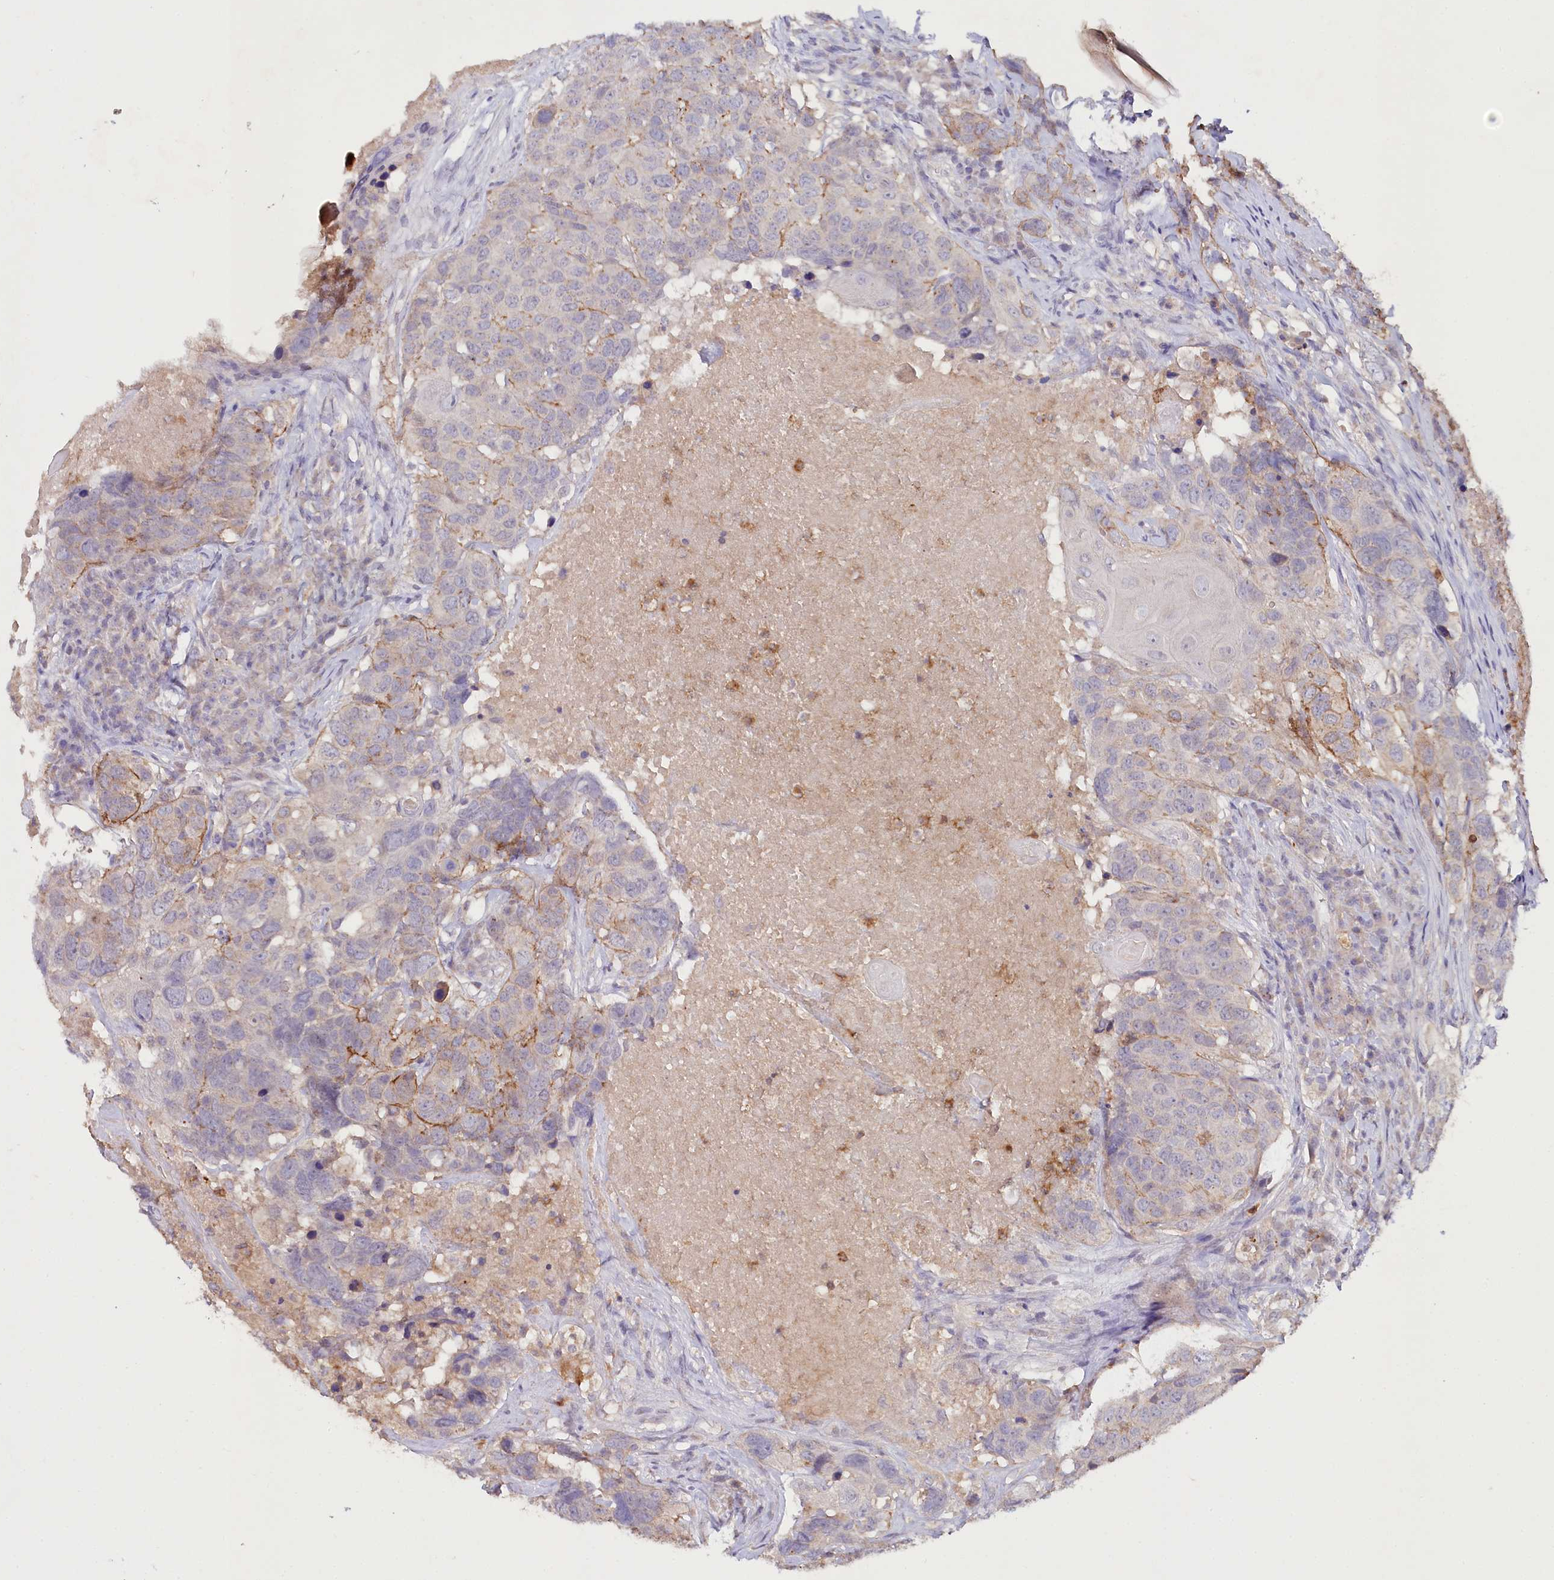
{"staining": {"intensity": "moderate", "quantity": "<25%", "location": "cytoplasmic/membranous"}, "tissue": "head and neck cancer", "cell_type": "Tumor cells", "image_type": "cancer", "snomed": [{"axis": "morphology", "description": "Squamous cell carcinoma, NOS"}, {"axis": "topography", "description": "Head-Neck"}], "caption": "The immunohistochemical stain shows moderate cytoplasmic/membranous expression in tumor cells of squamous cell carcinoma (head and neck) tissue. (Brightfield microscopy of DAB IHC at high magnification).", "gene": "ALDH3B1", "patient": {"sex": "male", "age": 66}}